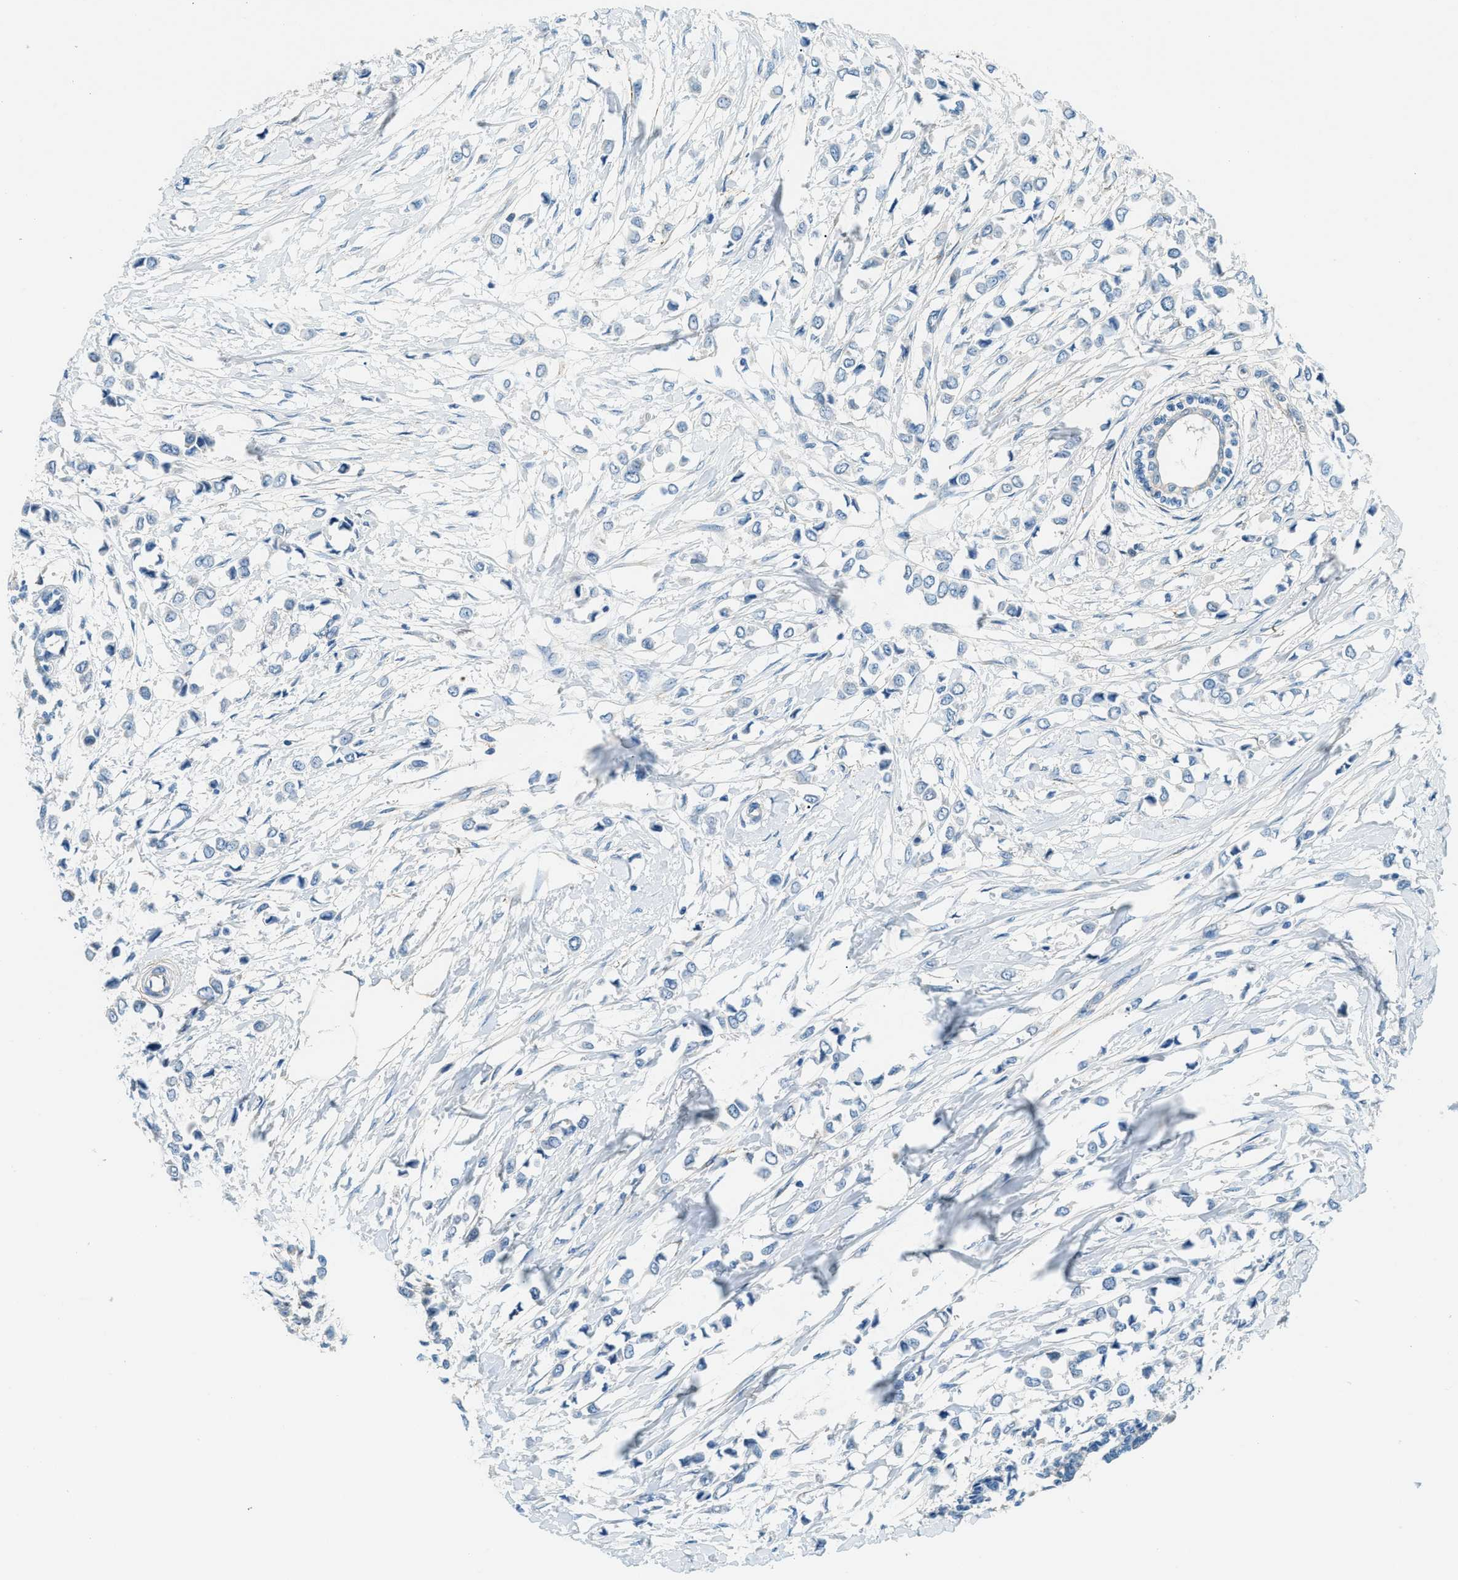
{"staining": {"intensity": "negative", "quantity": "none", "location": "none"}, "tissue": "breast cancer", "cell_type": "Tumor cells", "image_type": "cancer", "snomed": [{"axis": "morphology", "description": "Lobular carcinoma"}, {"axis": "topography", "description": "Breast"}], "caption": "Breast cancer stained for a protein using immunohistochemistry (IHC) reveals no positivity tumor cells.", "gene": "ZNF367", "patient": {"sex": "female", "age": 51}}